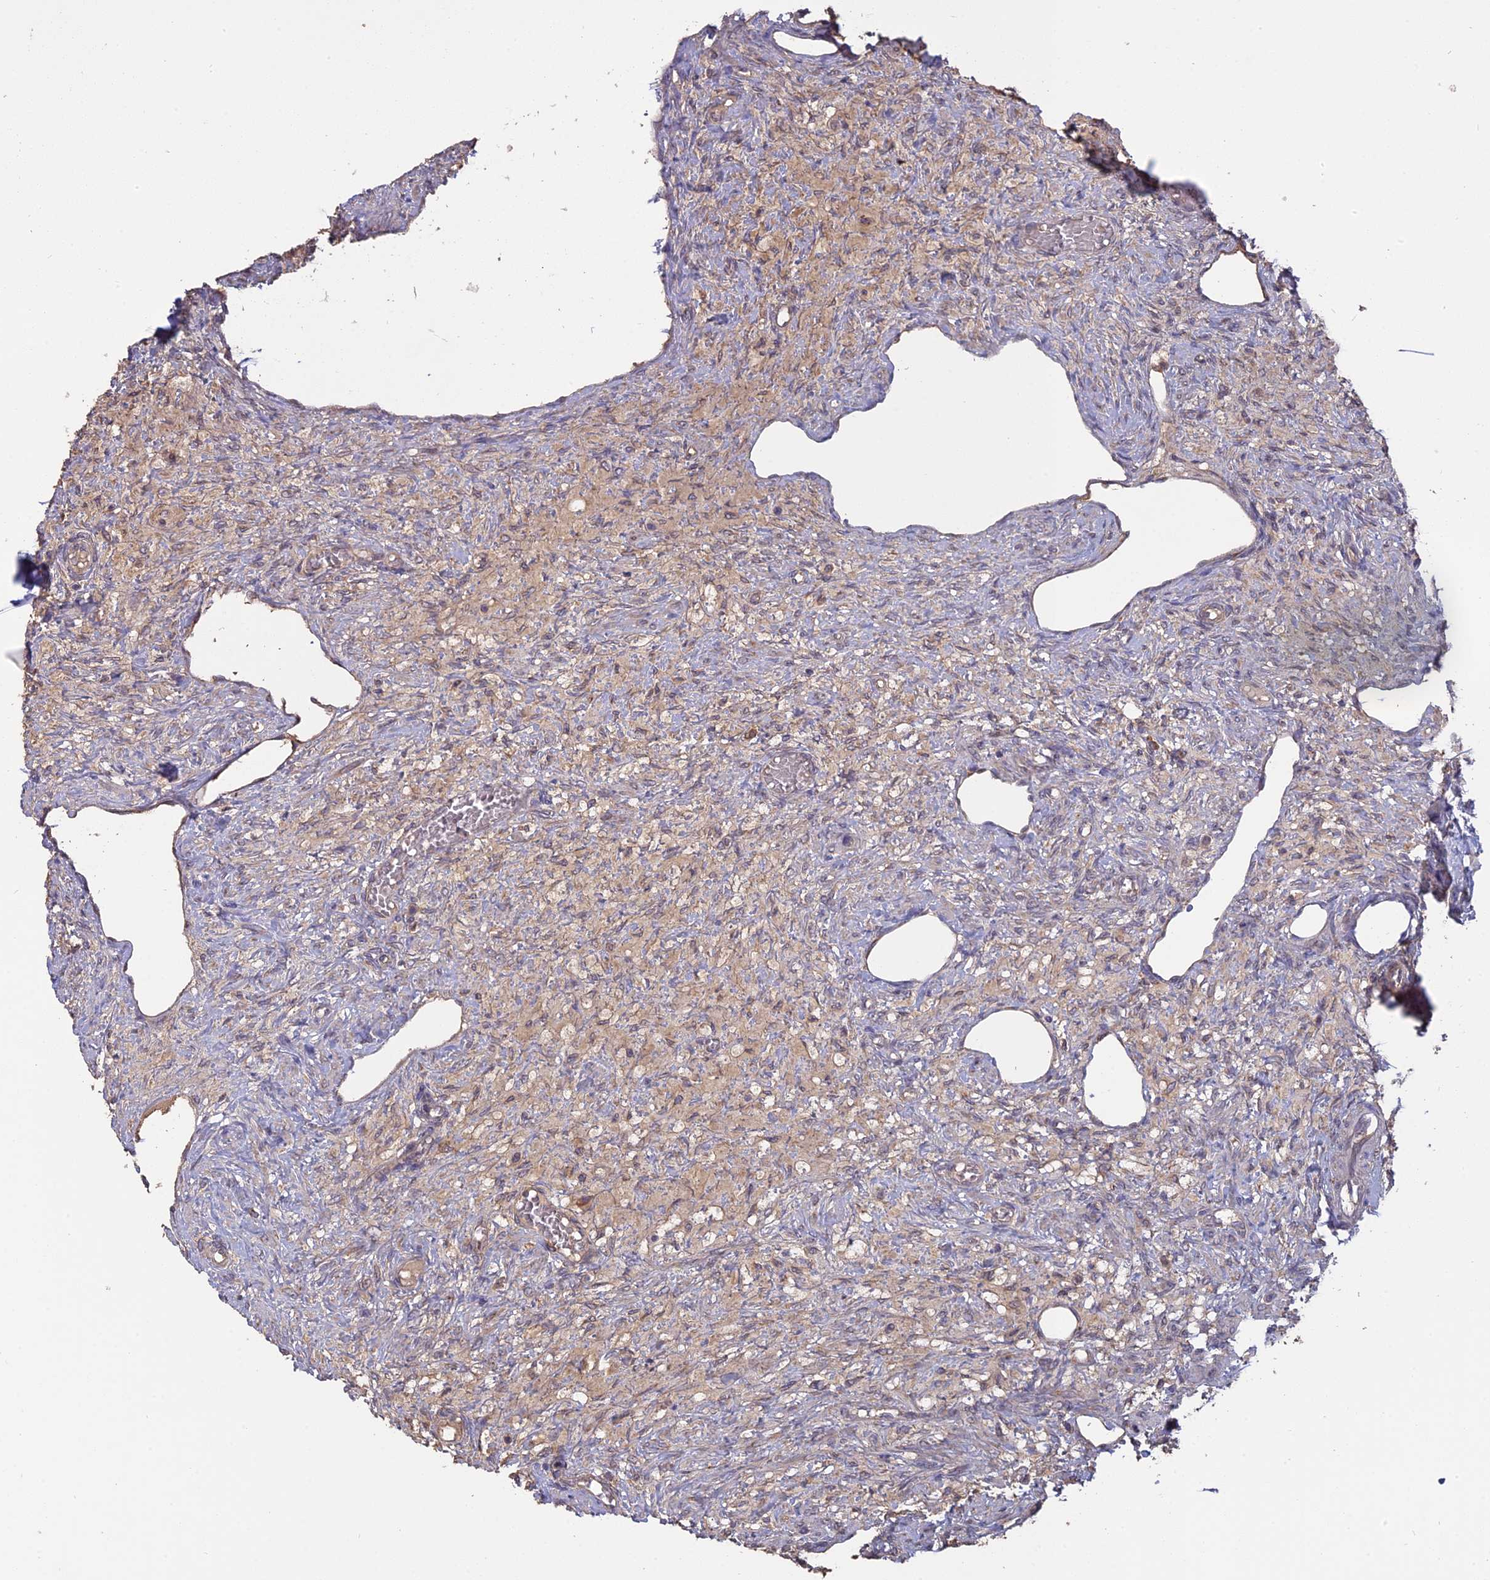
{"staining": {"intensity": "negative", "quantity": "none", "location": "none"}, "tissue": "ovary", "cell_type": "Ovarian stroma cells", "image_type": "normal", "snomed": [{"axis": "morphology", "description": "Normal tissue, NOS"}, {"axis": "topography", "description": "Ovary"}], "caption": "Ovary stained for a protein using immunohistochemistry displays no expression ovarian stroma cells.", "gene": "PPIC", "patient": {"sex": "female", "age": 27}}